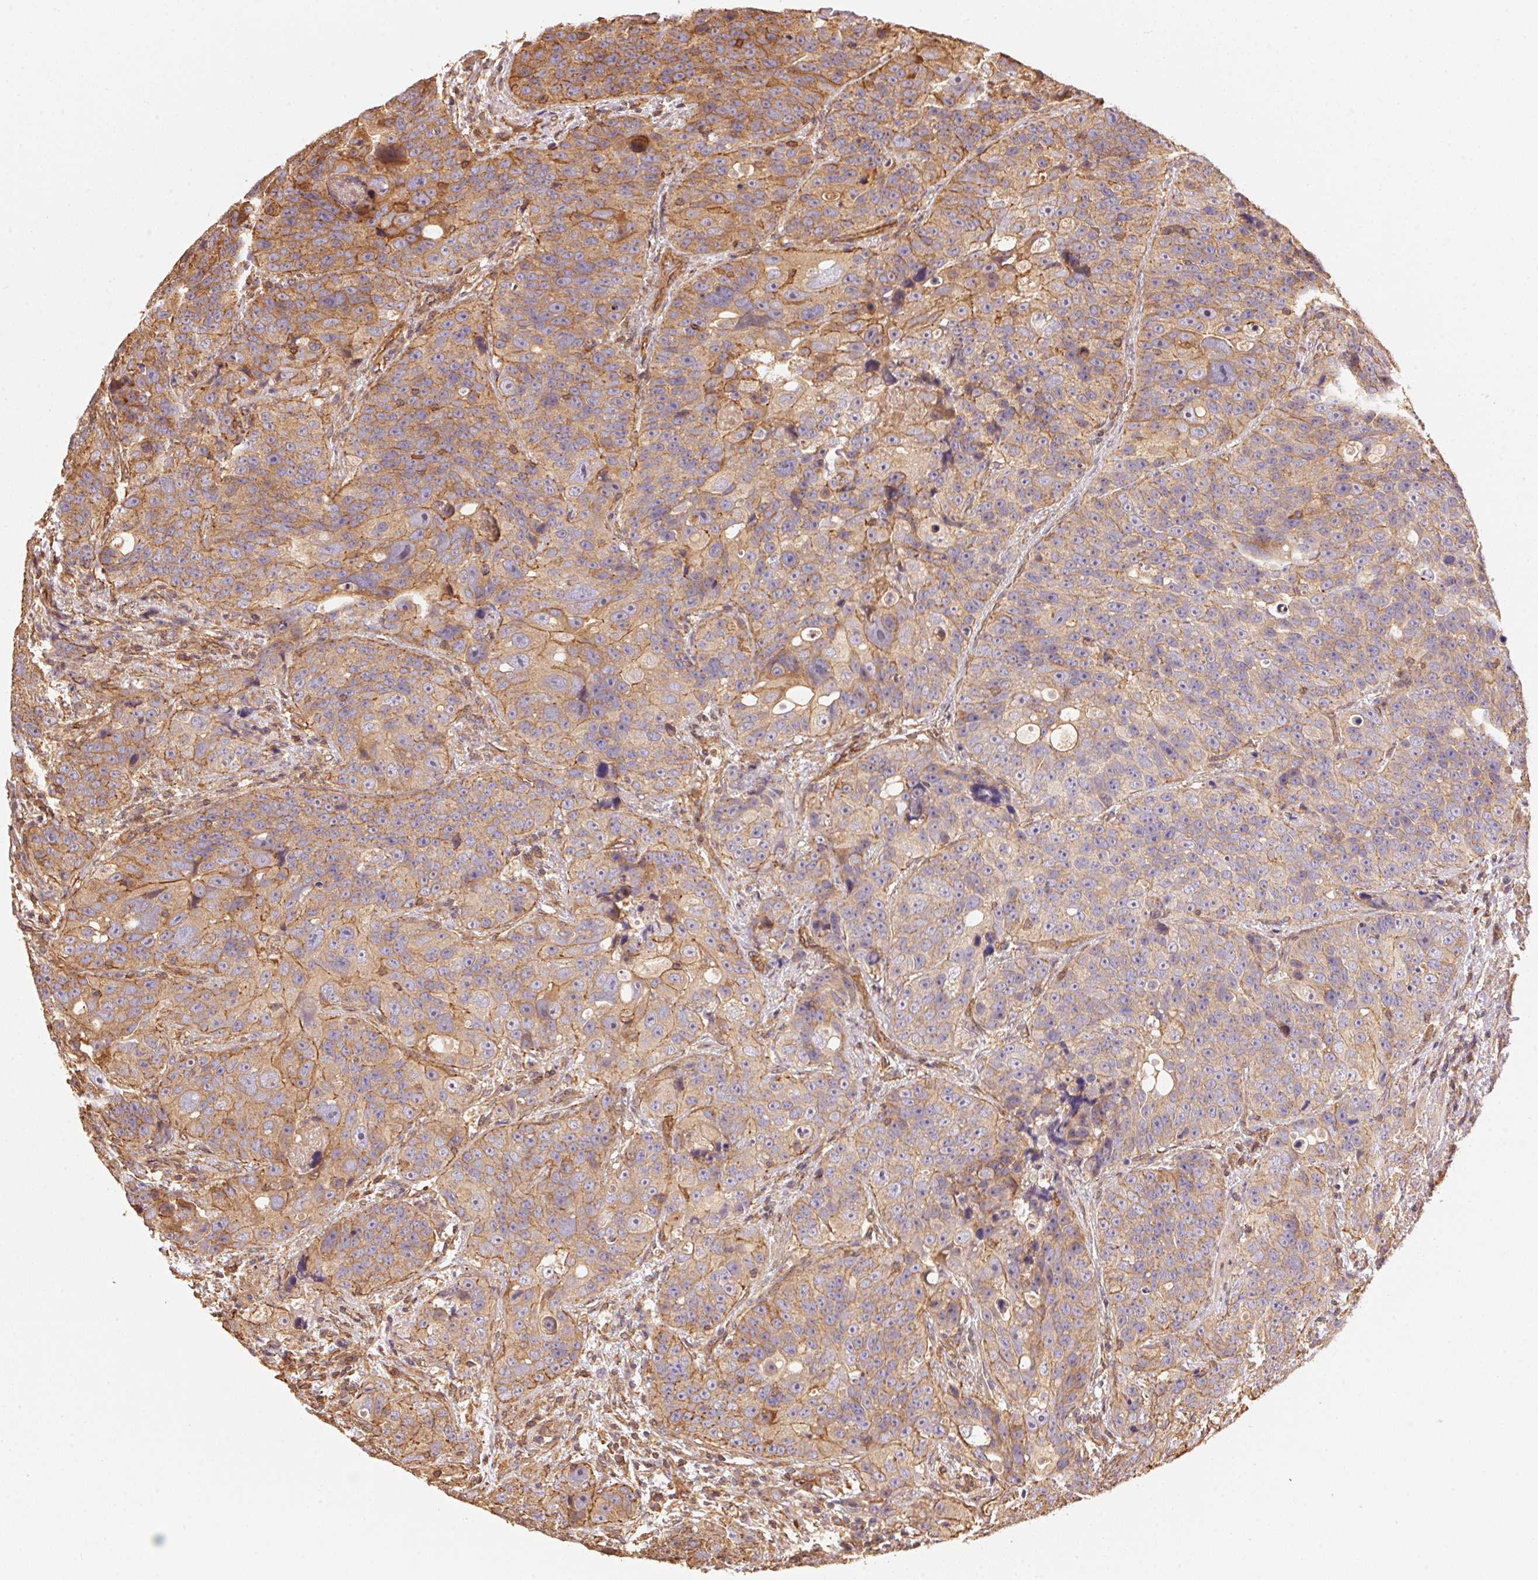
{"staining": {"intensity": "weak", "quantity": ">75%", "location": "cytoplasmic/membranous"}, "tissue": "urothelial cancer", "cell_type": "Tumor cells", "image_type": "cancer", "snomed": [{"axis": "morphology", "description": "Urothelial carcinoma, NOS"}, {"axis": "topography", "description": "Urinary bladder"}], "caption": "Protein expression analysis of urothelial cancer shows weak cytoplasmic/membranous expression in approximately >75% of tumor cells. (brown staining indicates protein expression, while blue staining denotes nuclei).", "gene": "FRAS1", "patient": {"sex": "male", "age": 52}}